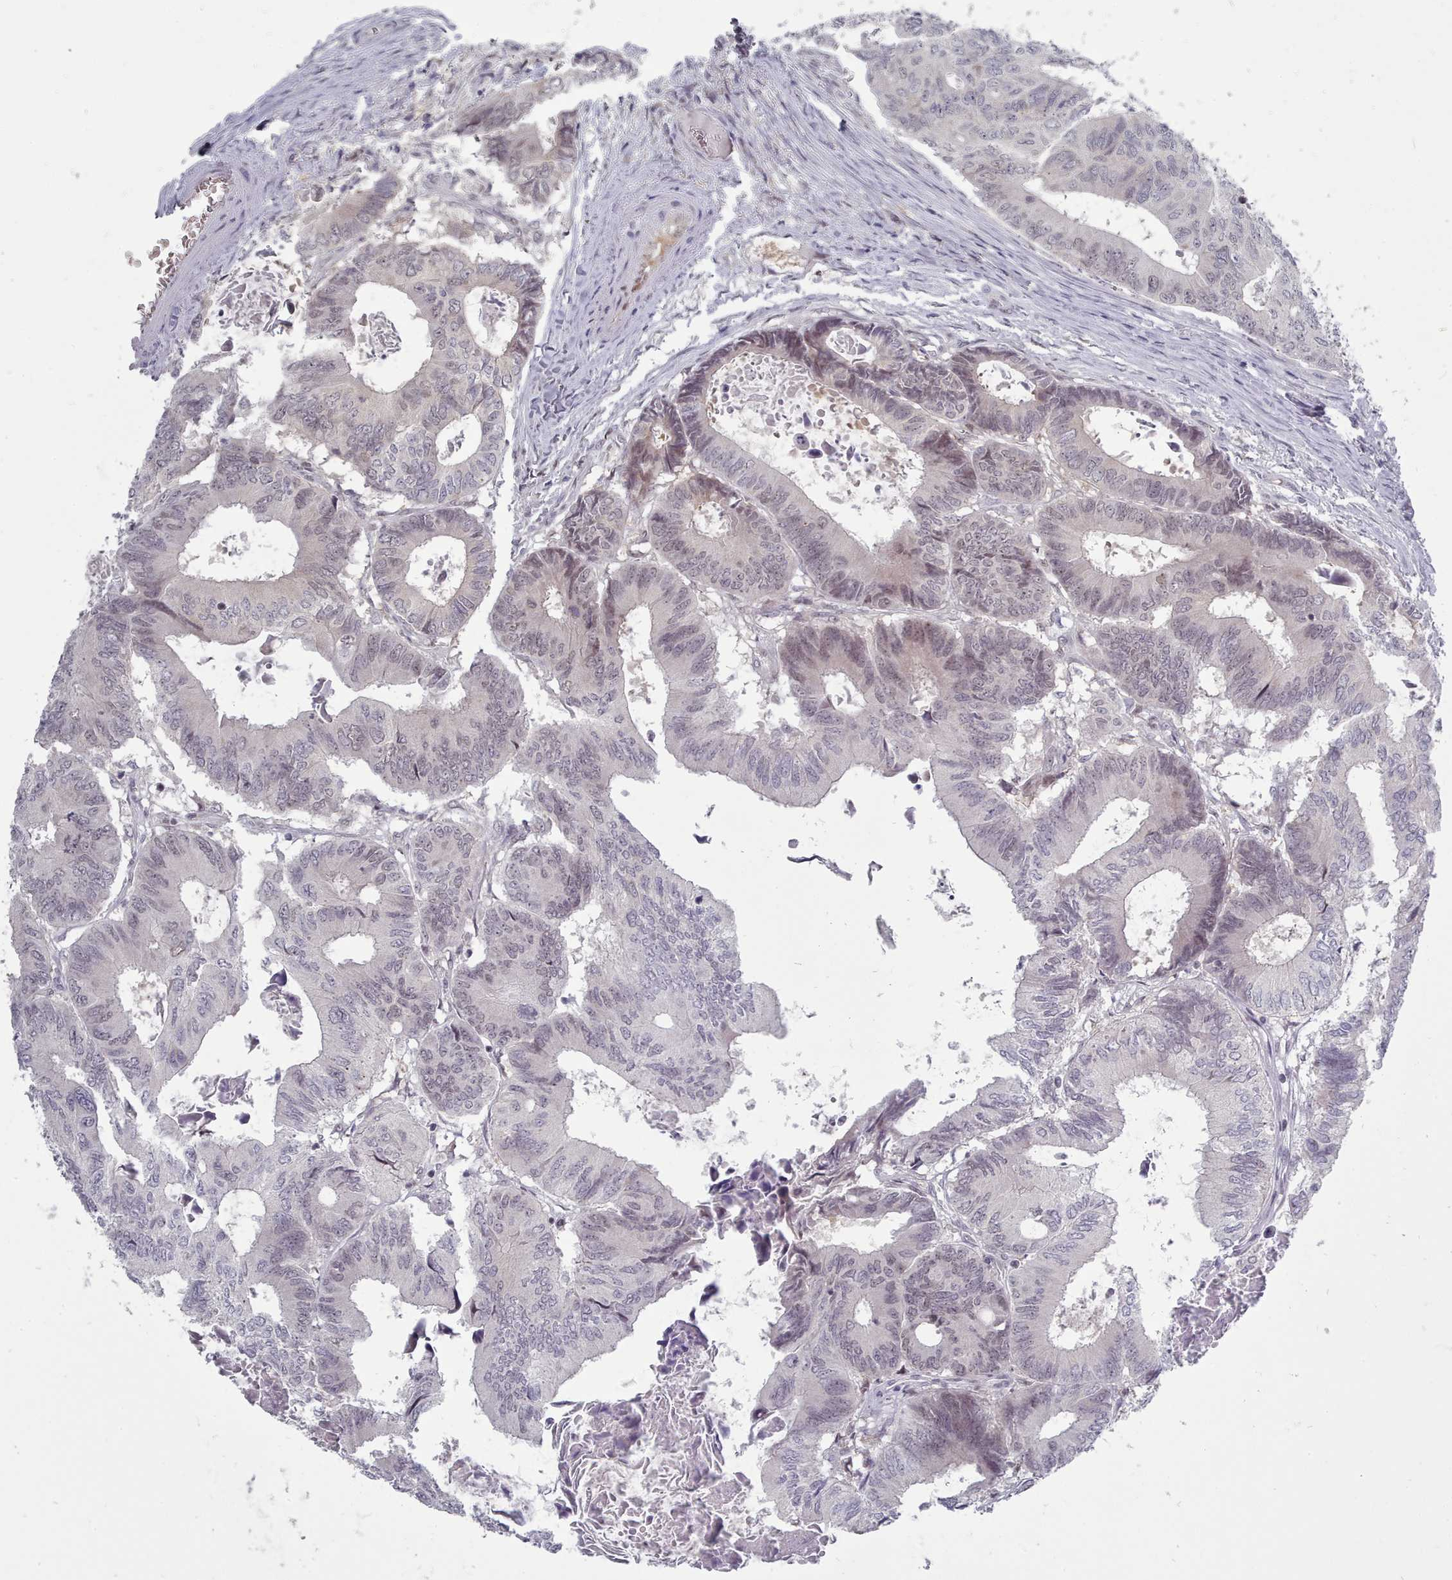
{"staining": {"intensity": "weak", "quantity": "25%-75%", "location": "nuclear"}, "tissue": "colorectal cancer", "cell_type": "Tumor cells", "image_type": "cancer", "snomed": [{"axis": "morphology", "description": "Adenocarcinoma, NOS"}, {"axis": "topography", "description": "Colon"}], "caption": "Protein expression analysis of colorectal adenocarcinoma reveals weak nuclear expression in about 25%-75% of tumor cells.", "gene": "GINS1", "patient": {"sex": "male", "age": 85}}